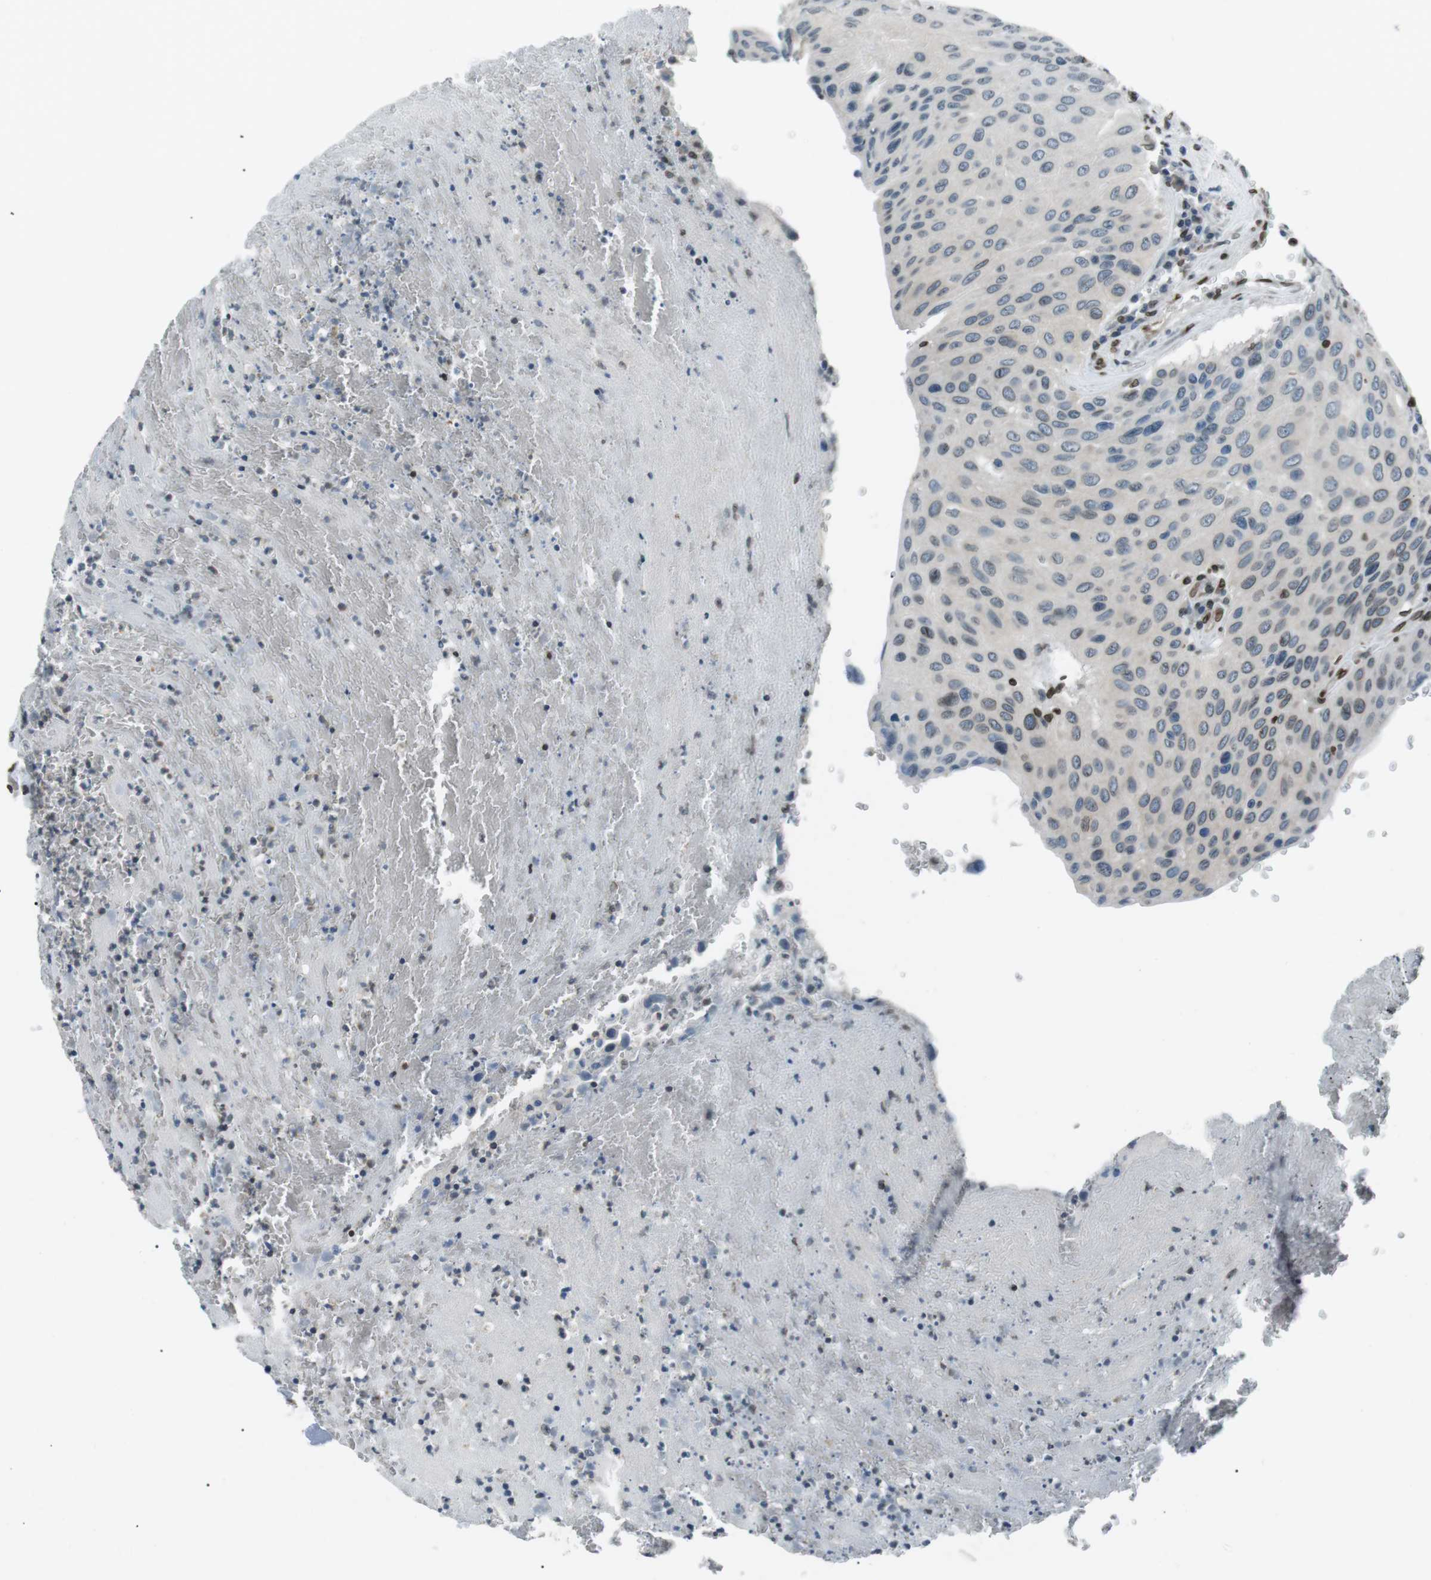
{"staining": {"intensity": "weak", "quantity": "<25%", "location": "cytoplasmic/membranous,nuclear"}, "tissue": "urothelial cancer", "cell_type": "Tumor cells", "image_type": "cancer", "snomed": [{"axis": "morphology", "description": "Urothelial carcinoma, High grade"}, {"axis": "topography", "description": "Urinary bladder"}], "caption": "DAB (3,3'-diaminobenzidine) immunohistochemical staining of urothelial cancer demonstrates no significant positivity in tumor cells.", "gene": "TMX4", "patient": {"sex": "male", "age": 66}}